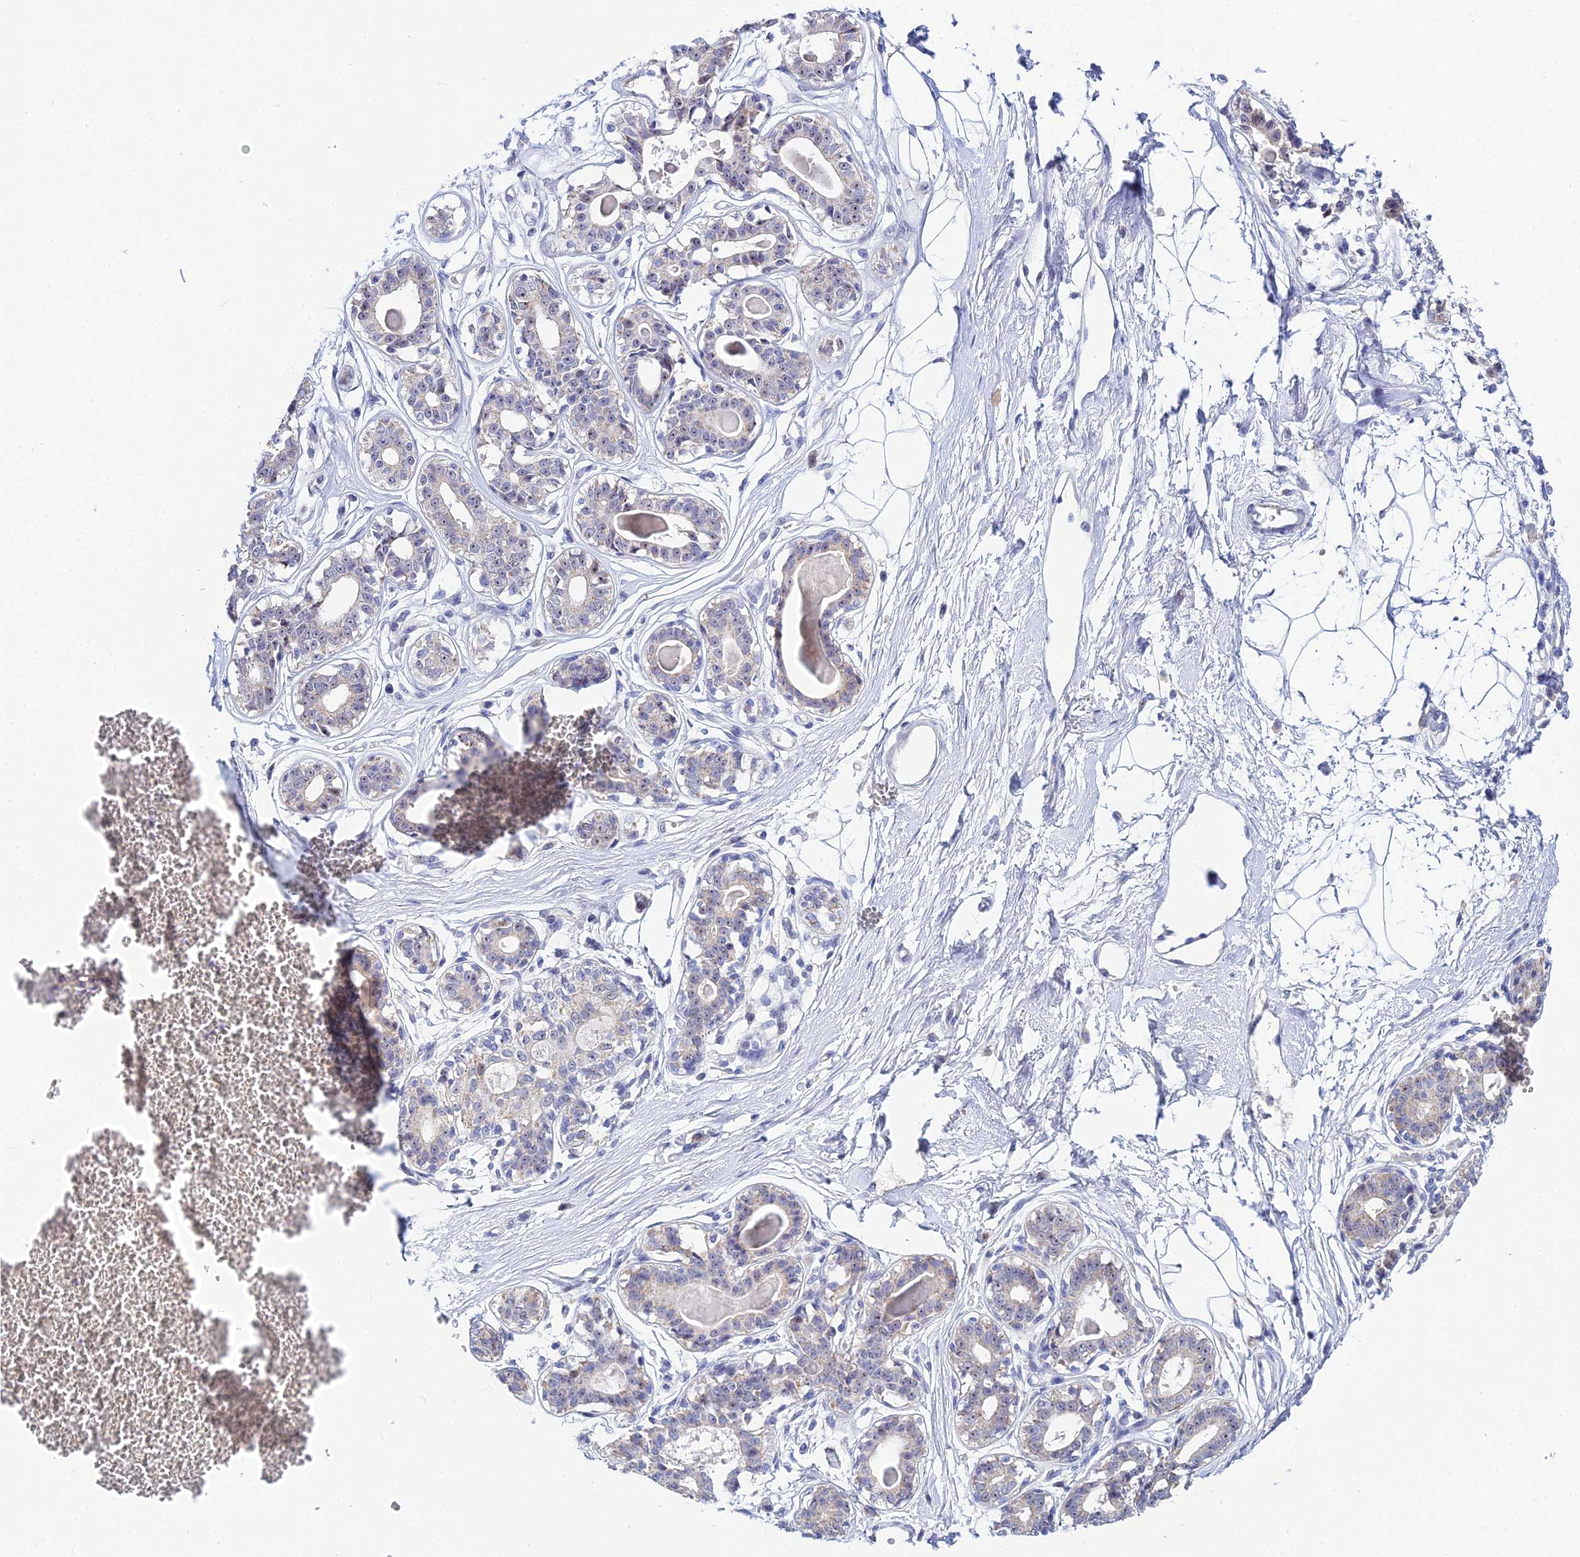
{"staining": {"intensity": "negative", "quantity": "none", "location": "none"}, "tissue": "breast", "cell_type": "Adipocytes", "image_type": "normal", "snomed": [{"axis": "morphology", "description": "Normal tissue, NOS"}, {"axis": "topography", "description": "Breast"}], "caption": "DAB immunohistochemical staining of normal human breast shows no significant expression in adipocytes. (Stains: DAB (3,3'-diaminobenzidine) immunohistochemistry (IHC) with hematoxylin counter stain, Microscopy: brightfield microscopy at high magnification).", "gene": "PLPP4", "patient": {"sex": "female", "age": 45}}